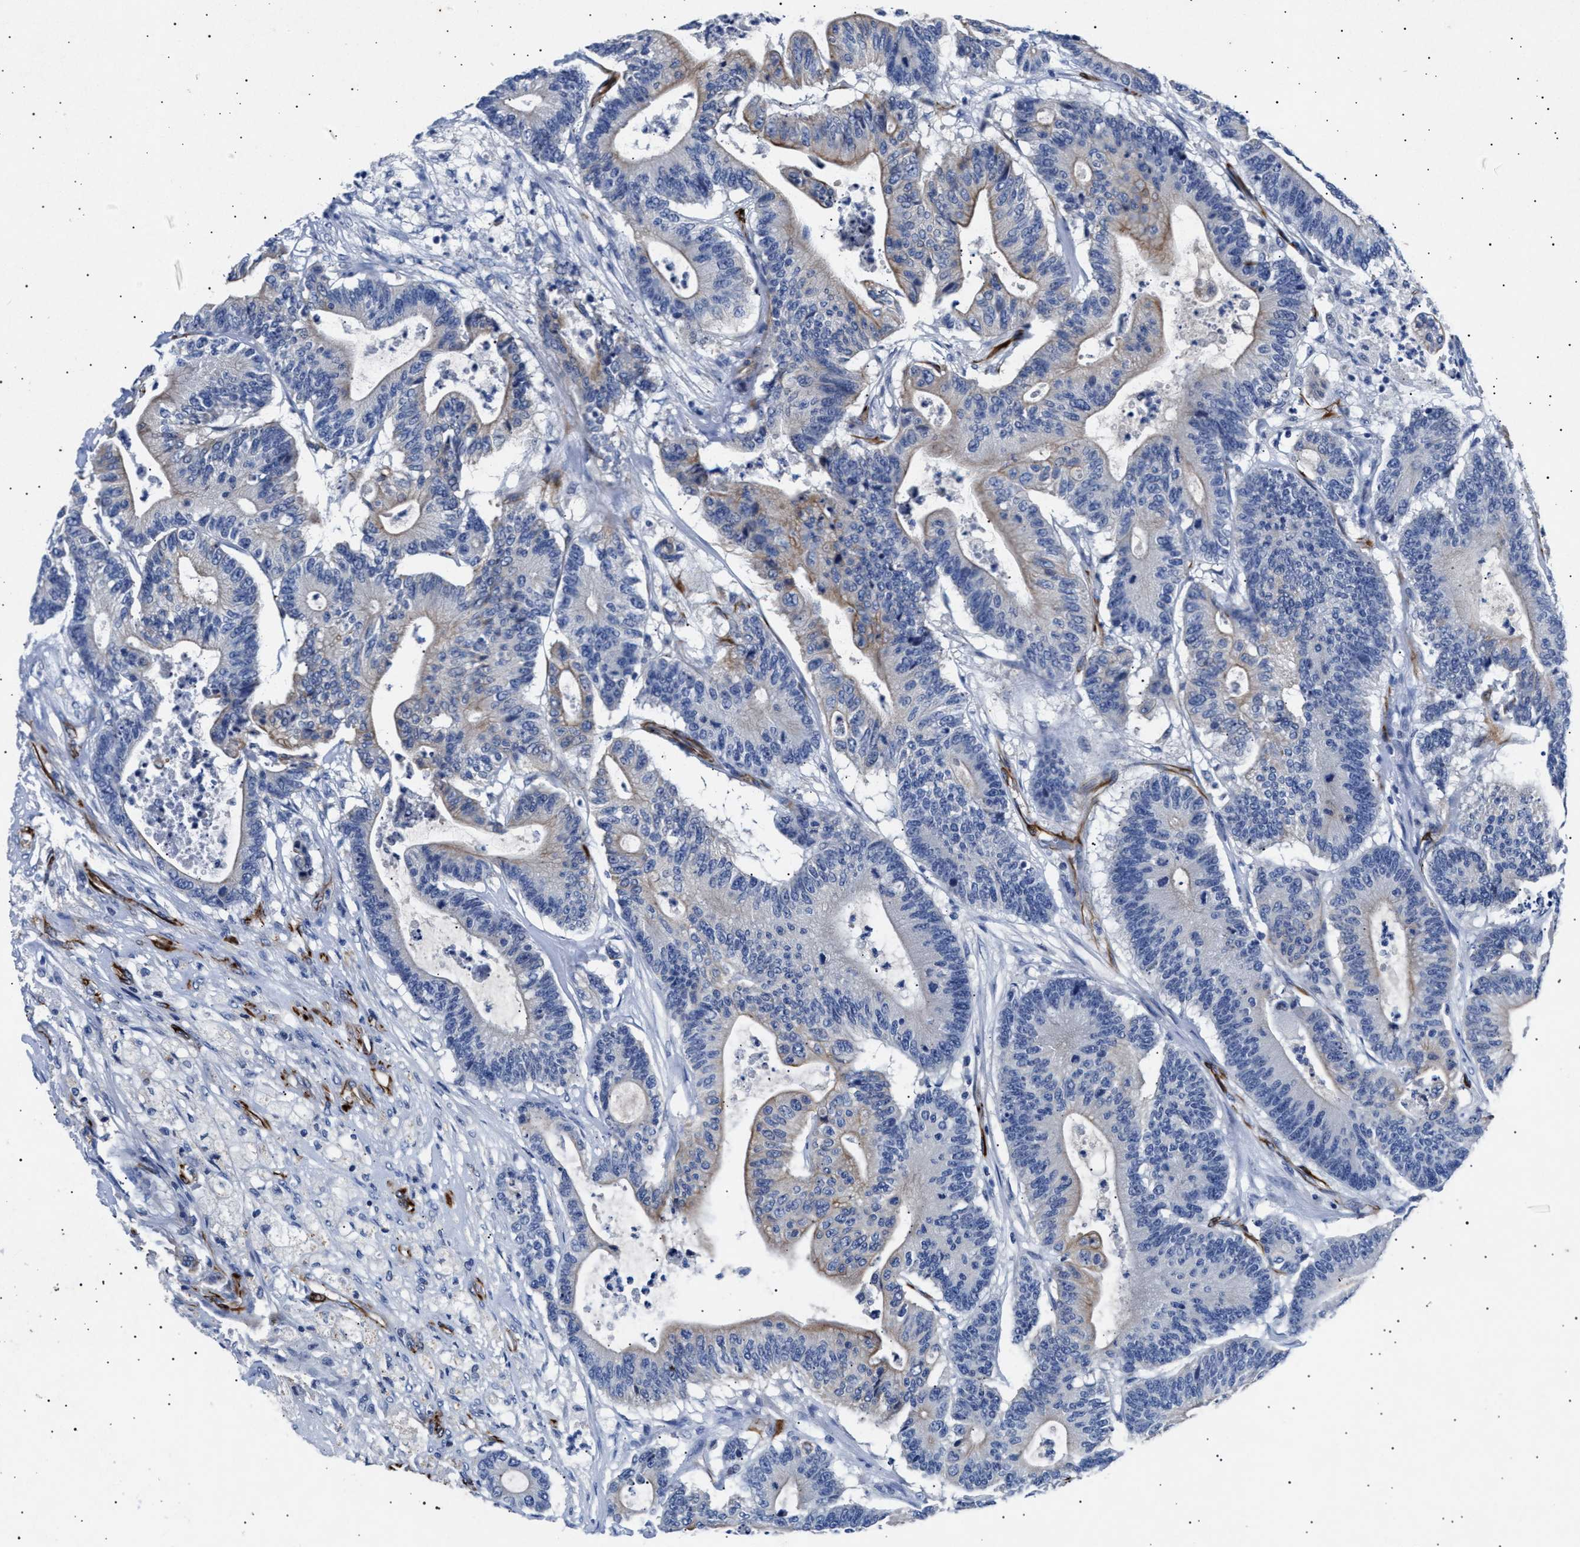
{"staining": {"intensity": "weak", "quantity": "<25%", "location": "cytoplasmic/membranous"}, "tissue": "colorectal cancer", "cell_type": "Tumor cells", "image_type": "cancer", "snomed": [{"axis": "morphology", "description": "Adenocarcinoma, NOS"}, {"axis": "topography", "description": "Colon"}], "caption": "Tumor cells are negative for brown protein staining in adenocarcinoma (colorectal).", "gene": "OLFML2A", "patient": {"sex": "female", "age": 84}}